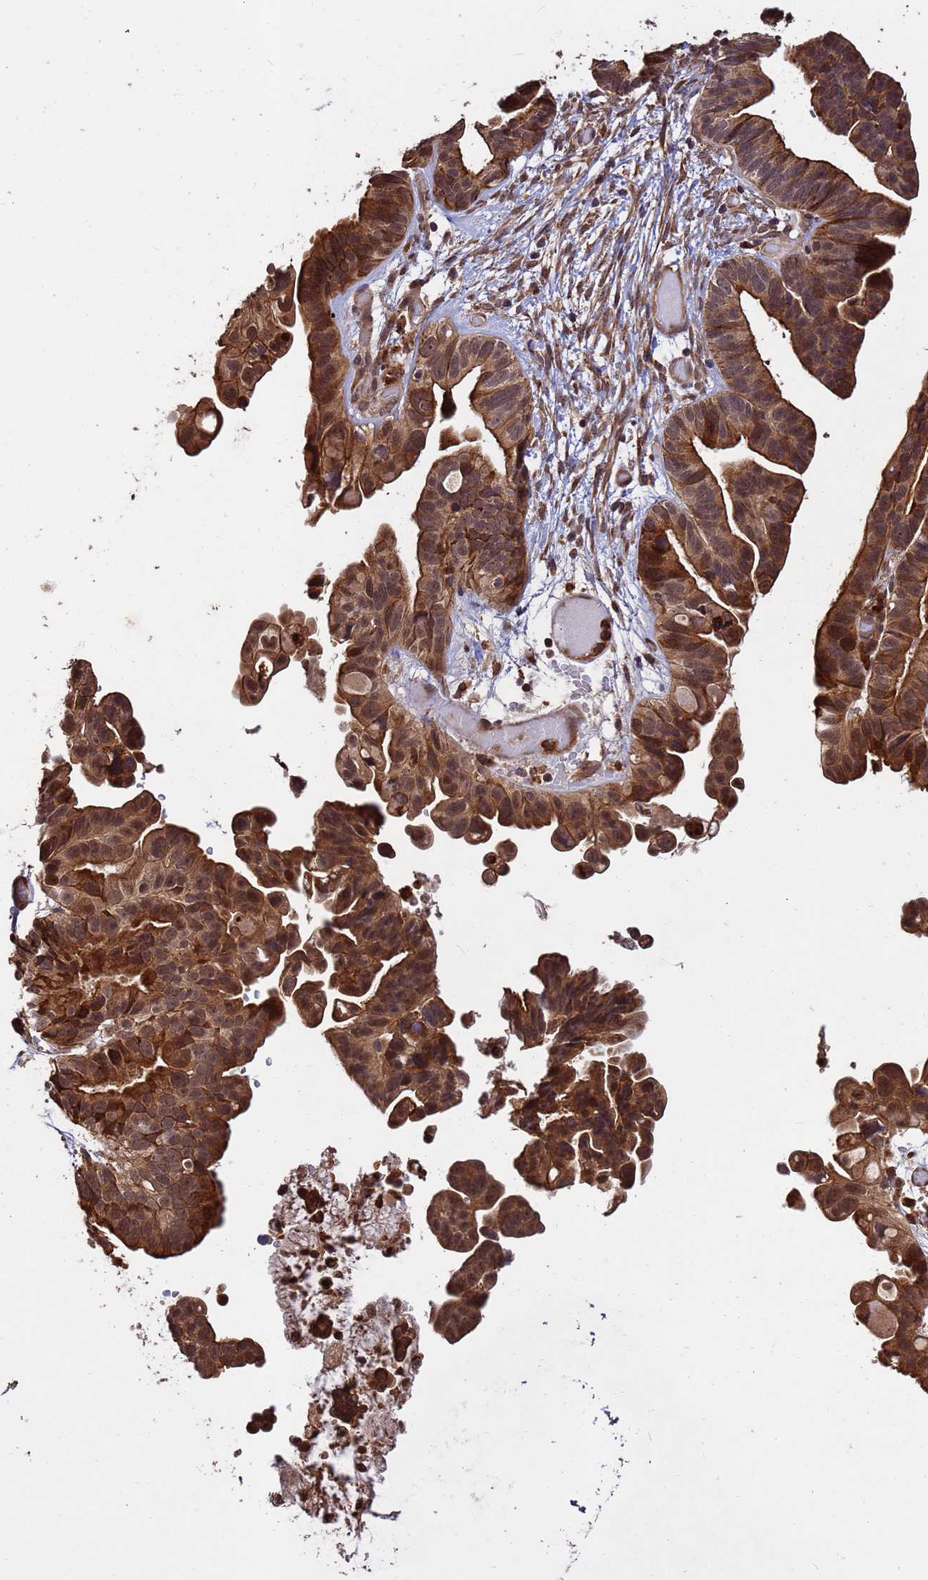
{"staining": {"intensity": "strong", "quantity": ">75%", "location": "cytoplasmic/membranous,nuclear"}, "tissue": "ovarian cancer", "cell_type": "Tumor cells", "image_type": "cancer", "snomed": [{"axis": "morphology", "description": "Cystadenocarcinoma, serous, NOS"}, {"axis": "topography", "description": "Ovary"}], "caption": "This image reveals immunohistochemistry (IHC) staining of human ovarian cancer, with high strong cytoplasmic/membranous and nuclear positivity in approximately >75% of tumor cells.", "gene": "ZNF619", "patient": {"sex": "female", "age": 56}}